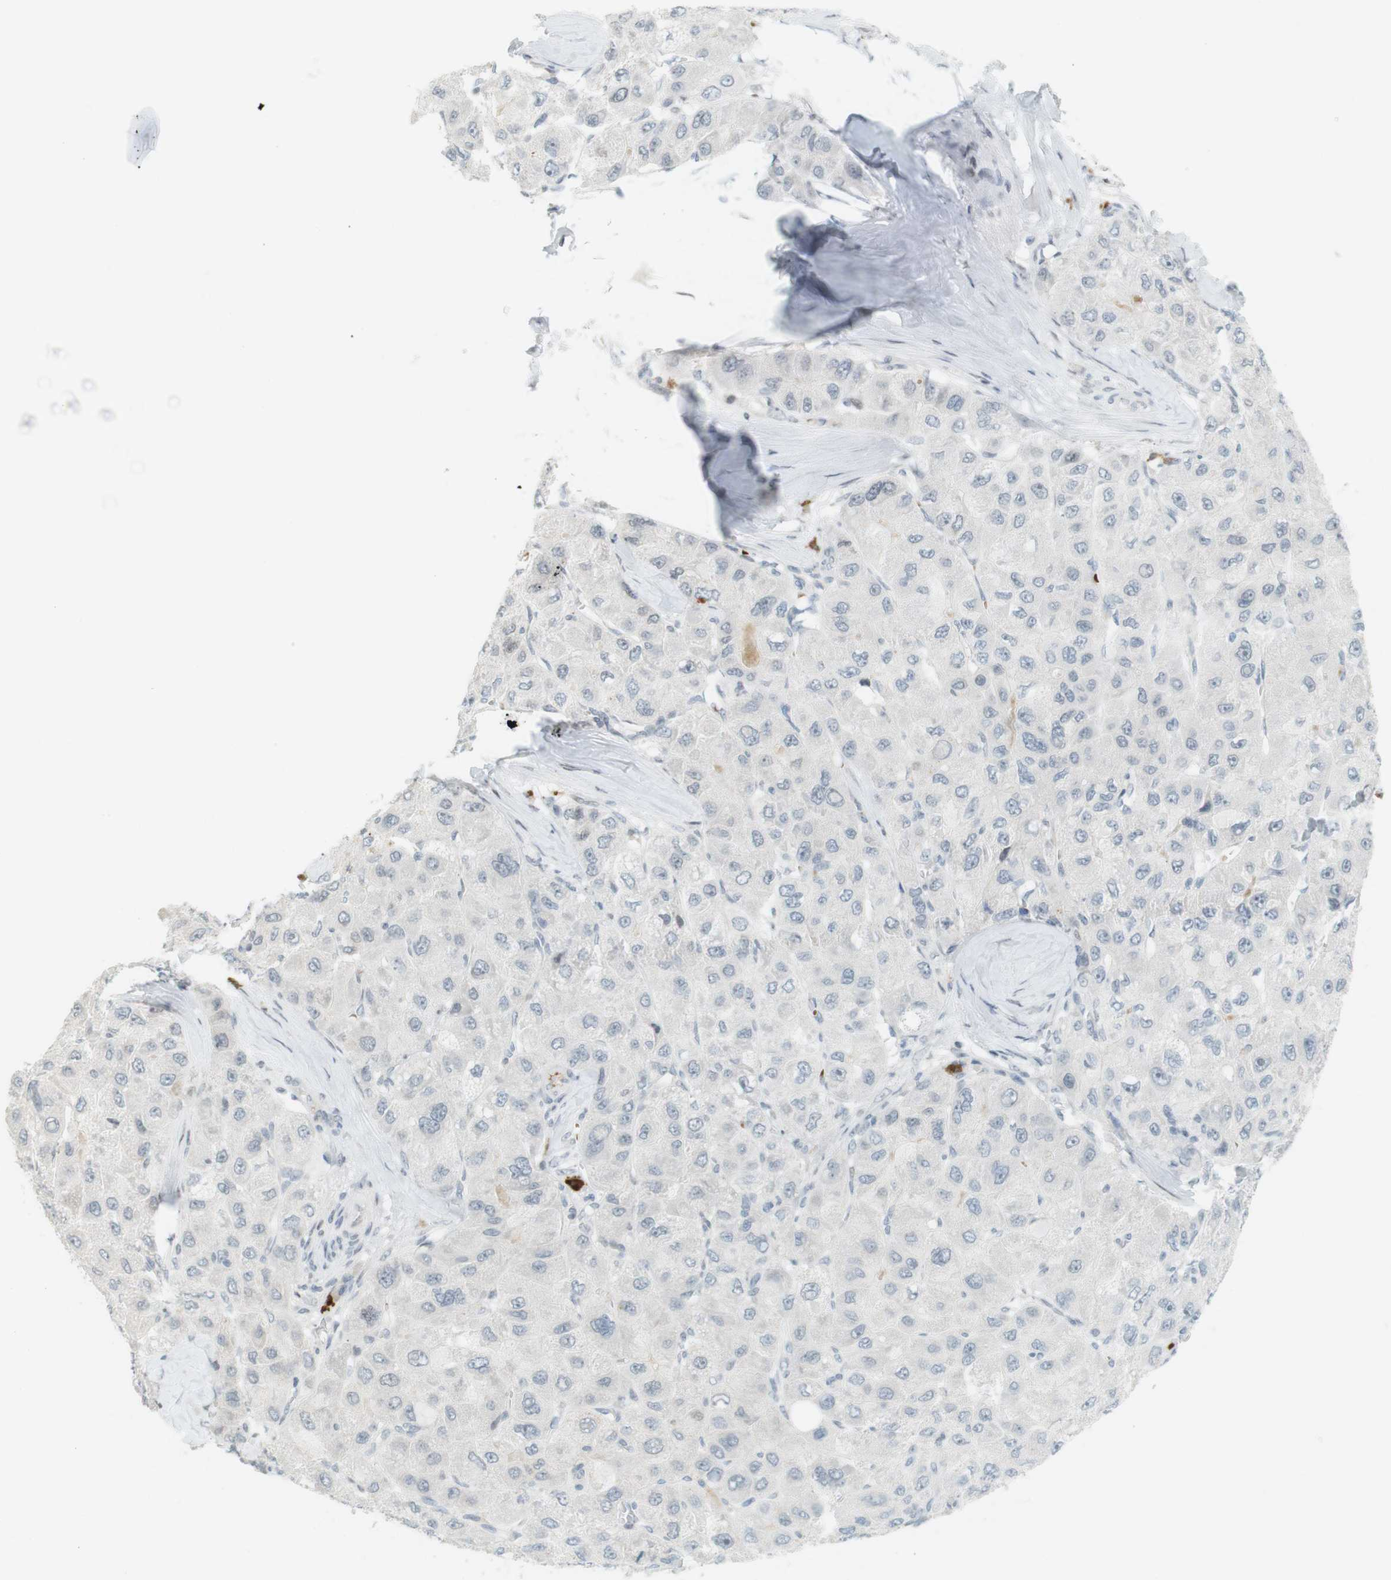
{"staining": {"intensity": "negative", "quantity": "none", "location": "none"}, "tissue": "liver cancer", "cell_type": "Tumor cells", "image_type": "cancer", "snomed": [{"axis": "morphology", "description": "Carcinoma, Hepatocellular, NOS"}, {"axis": "topography", "description": "Liver"}], "caption": "Immunohistochemical staining of liver hepatocellular carcinoma shows no significant staining in tumor cells.", "gene": "DMC1", "patient": {"sex": "male", "age": 80}}